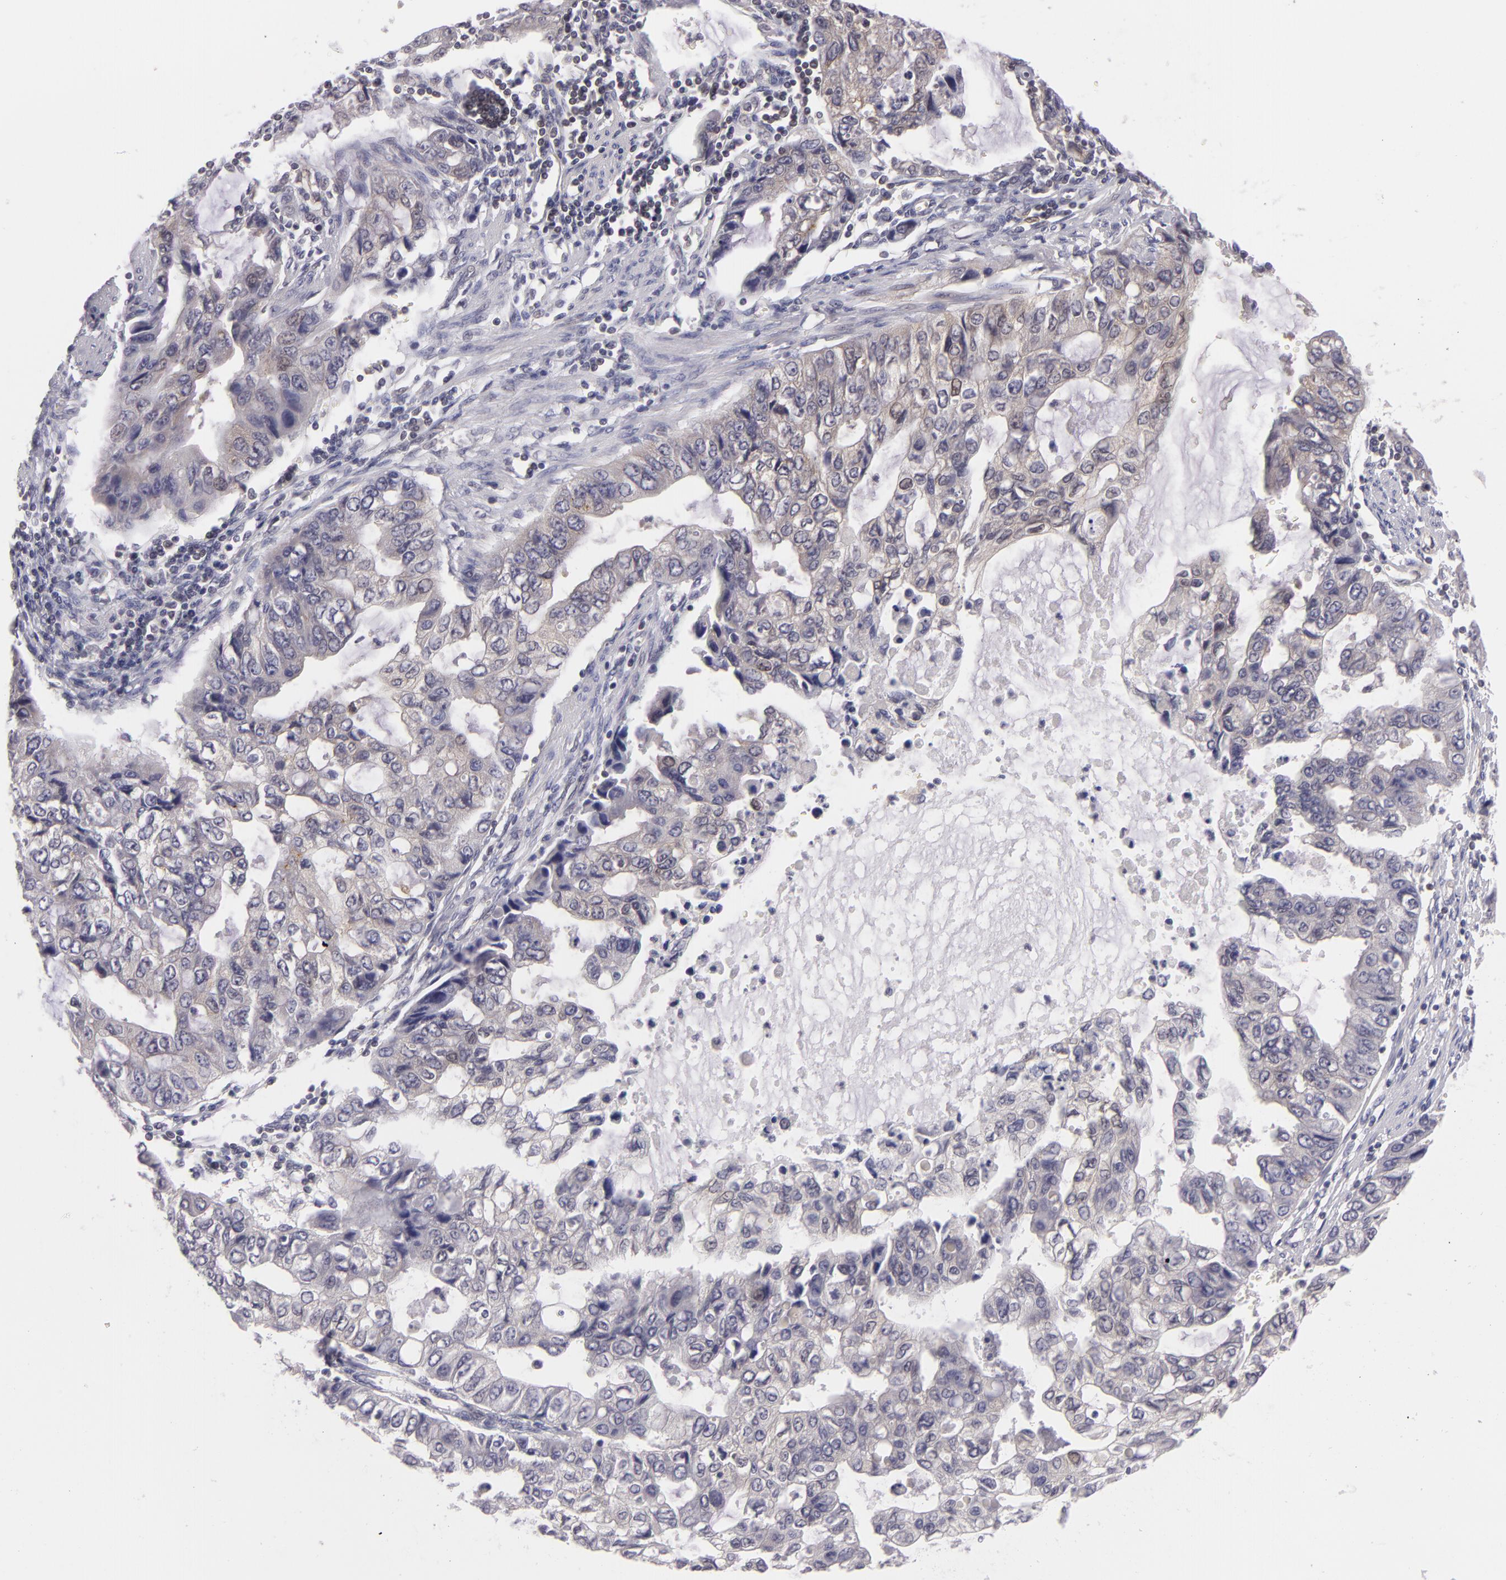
{"staining": {"intensity": "weak", "quantity": "25%-75%", "location": "cytoplasmic/membranous"}, "tissue": "stomach cancer", "cell_type": "Tumor cells", "image_type": "cancer", "snomed": [{"axis": "morphology", "description": "Adenocarcinoma, NOS"}, {"axis": "topography", "description": "Stomach, upper"}], "caption": "Brown immunohistochemical staining in human stomach adenocarcinoma demonstrates weak cytoplasmic/membranous positivity in approximately 25%-75% of tumor cells. The staining is performed using DAB brown chromogen to label protein expression. The nuclei are counter-stained blue using hematoxylin.", "gene": "BCL10", "patient": {"sex": "female", "age": 52}}